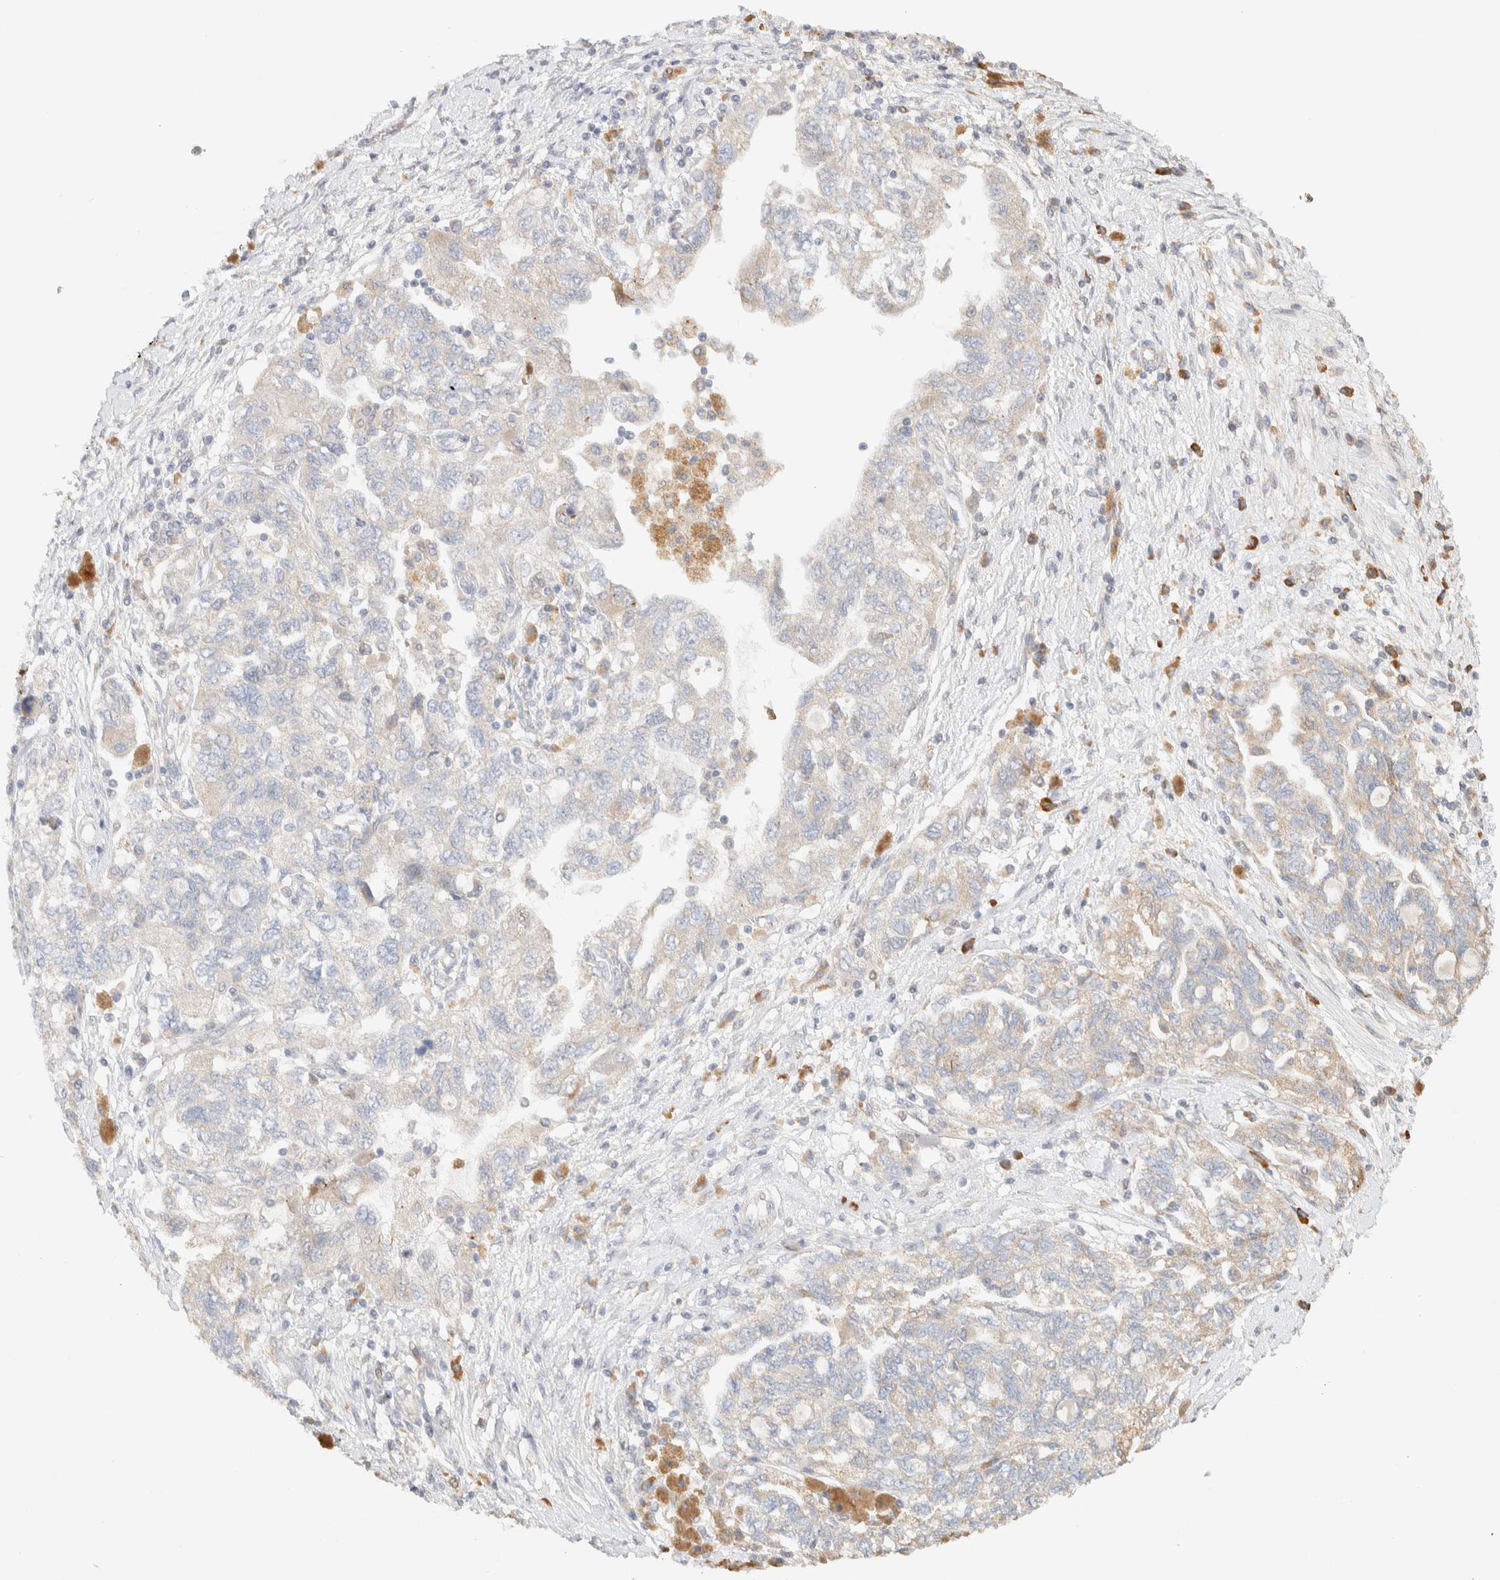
{"staining": {"intensity": "weak", "quantity": "25%-75%", "location": "cytoplasmic/membranous"}, "tissue": "ovarian cancer", "cell_type": "Tumor cells", "image_type": "cancer", "snomed": [{"axis": "morphology", "description": "Carcinoma, NOS"}, {"axis": "morphology", "description": "Cystadenocarcinoma, serous, NOS"}, {"axis": "topography", "description": "Ovary"}], "caption": "This micrograph displays serous cystadenocarcinoma (ovarian) stained with IHC to label a protein in brown. The cytoplasmic/membranous of tumor cells show weak positivity for the protein. Nuclei are counter-stained blue.", "gene": "TTC3", "patient": {"sex": "female", "age": 69}}